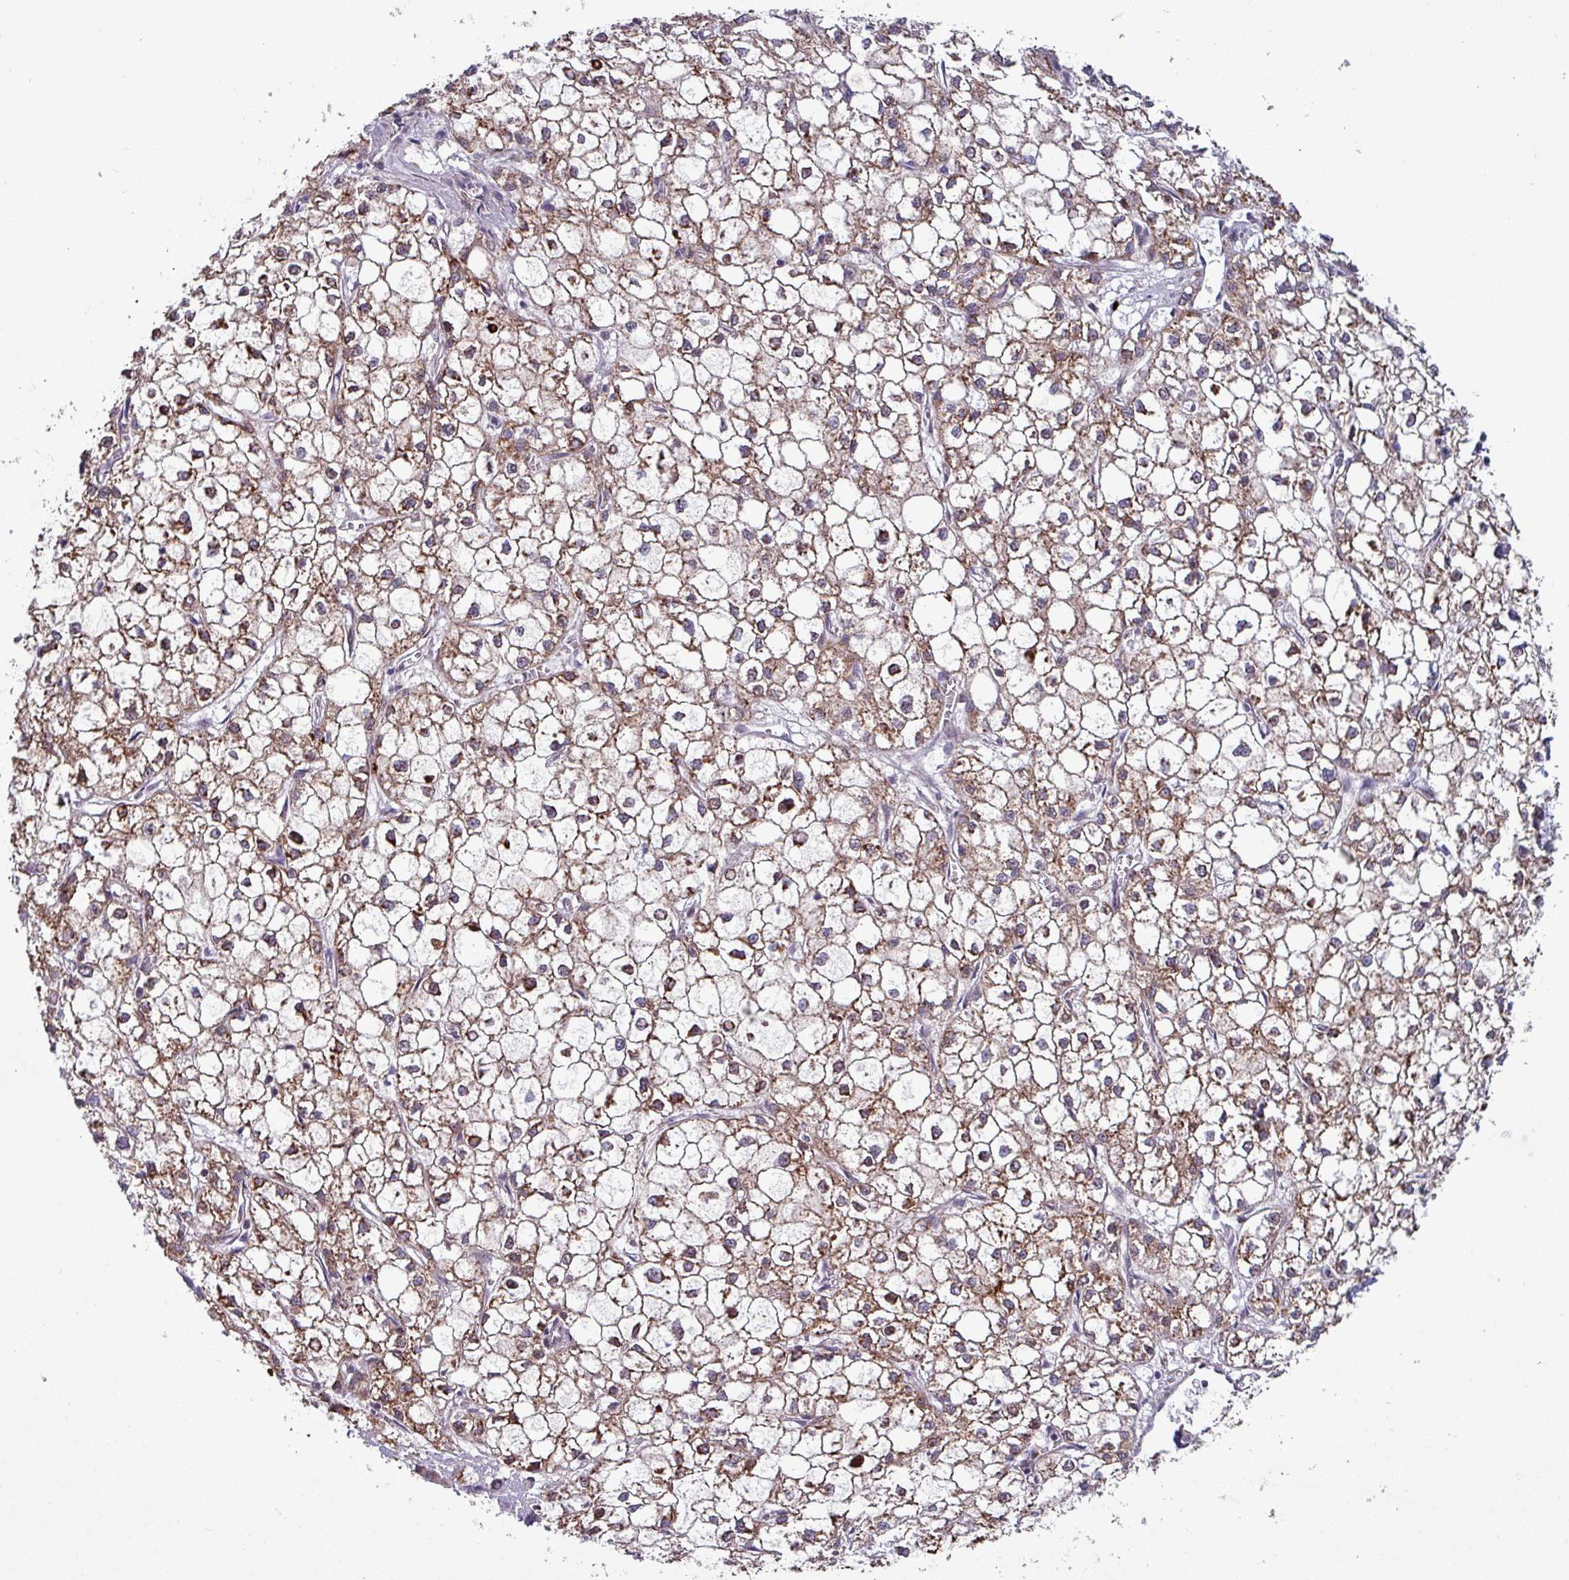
{"staining": {"intensity": "moderate", "quantity": "25%-75%", "location": "cytoplasmic/membranous"}, "tissue": "liver cancer", "cell_type": "Tumor cells", "image_type": "cancer", "snomed": [{"axis": "morphology", "description": "Carcinoma, Hepatocellular, NOS"}, {"axis": "topography", "description": "Liver"}], "caption": "Hepatocellular carcinoma (liver) stained with a brown dye demonstrates moderate cytoplasmic/membranous positive staining in approximately 25%-75% of tumor cells.", "gene": "PCED1A", "patient": {"sex": "female", "age": 43}}